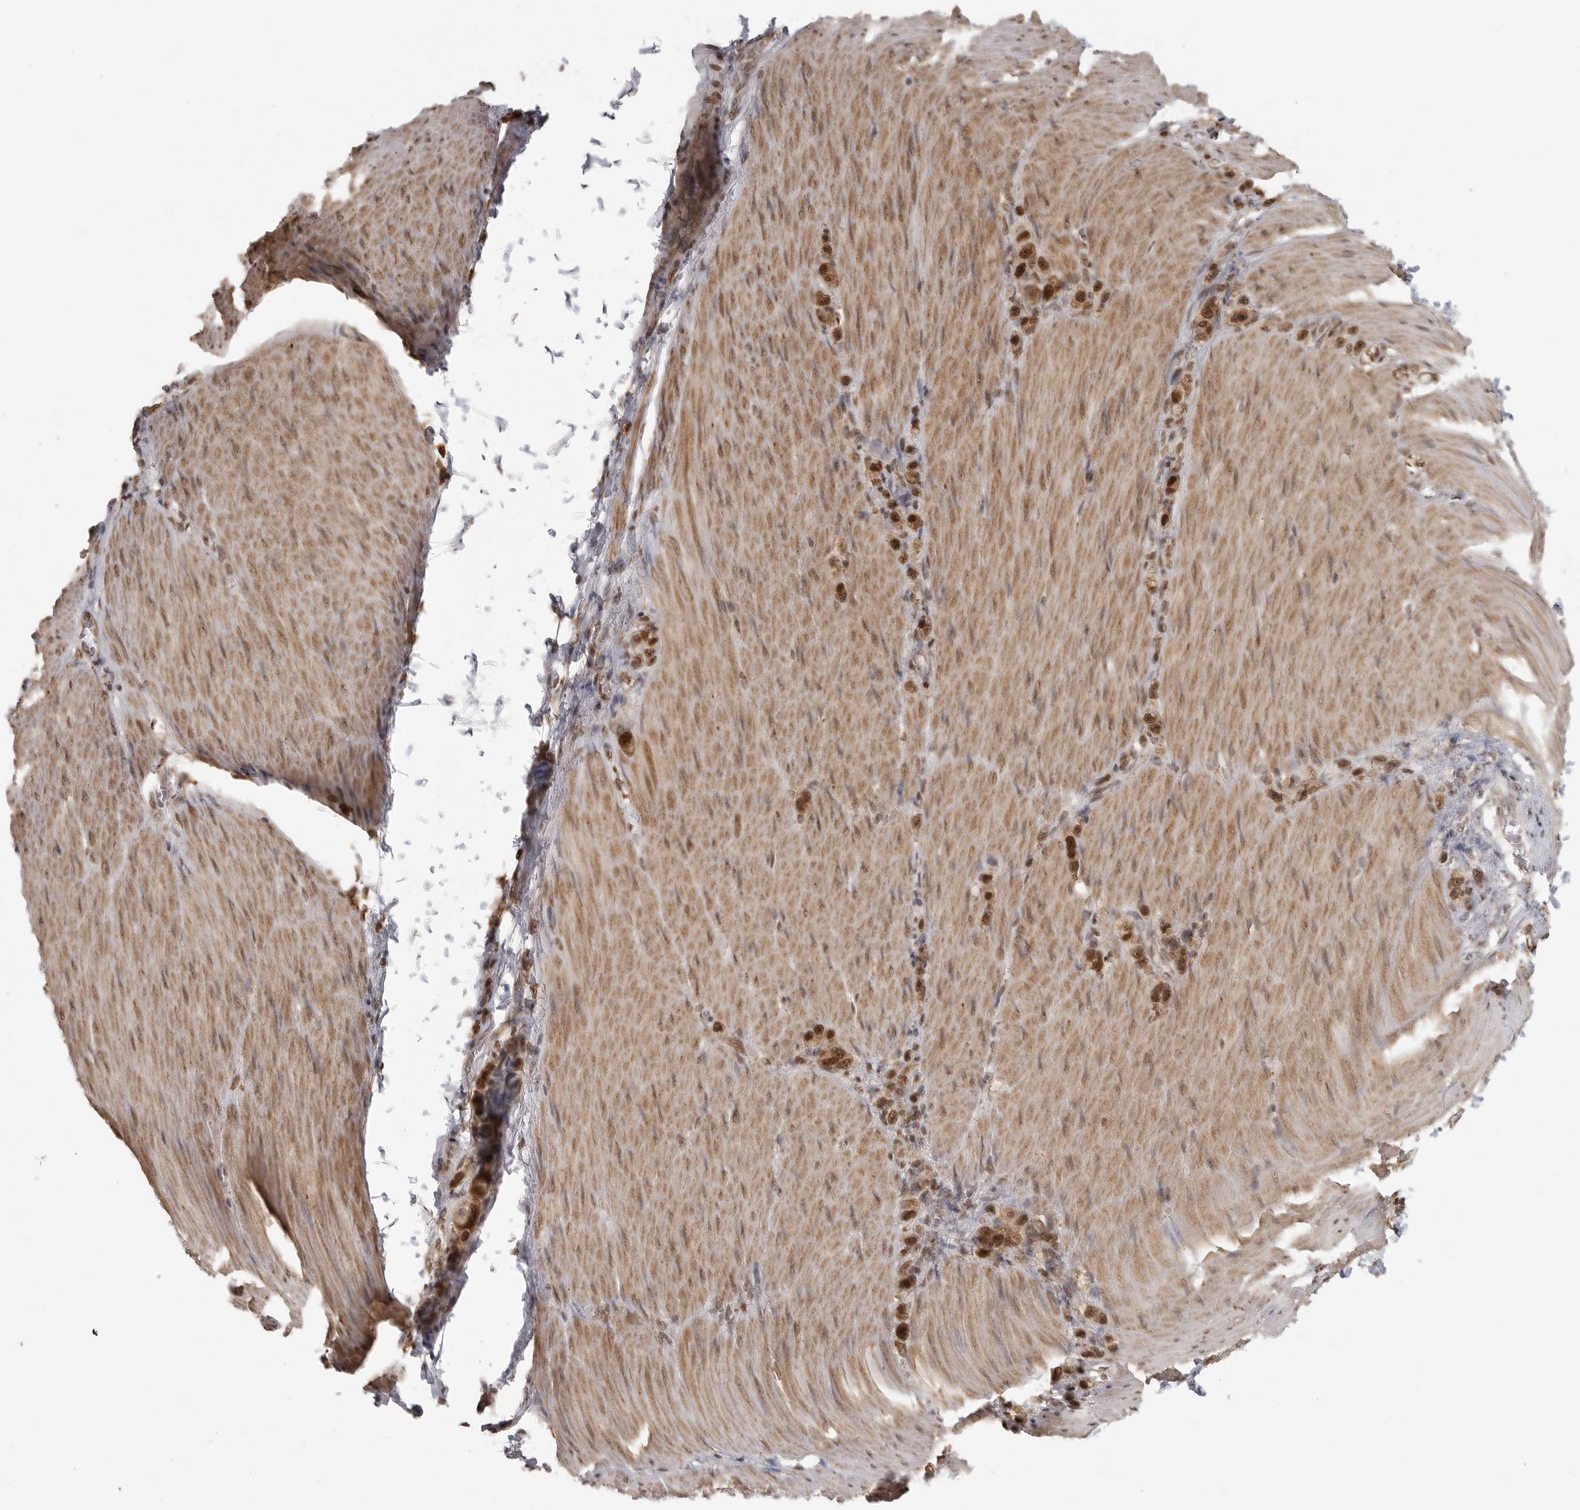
{"staining": {"intensity": "strong", "quantity": ">75%", "location": "cytoplasmic/membranous,nuclear"}, "tissue": "stomach cancer", "cell_type": "Tumor cells", "image_type": "cancer", "snomed": [{"axis": "morphology", "description": "Adenocarcinoma, NOS"}, {"axis": "topography", "description": "Stomach"}], "caption": "The micrograph exhibits immunohistochemical staining of stomach adenocarcinoma. There is strong cytoplasmic/membranous and nuclear staining is seen in approximately >75% of tumor cells.", "gene": "ISG20L2", "patient": {"sex": "female", "age": 65}}